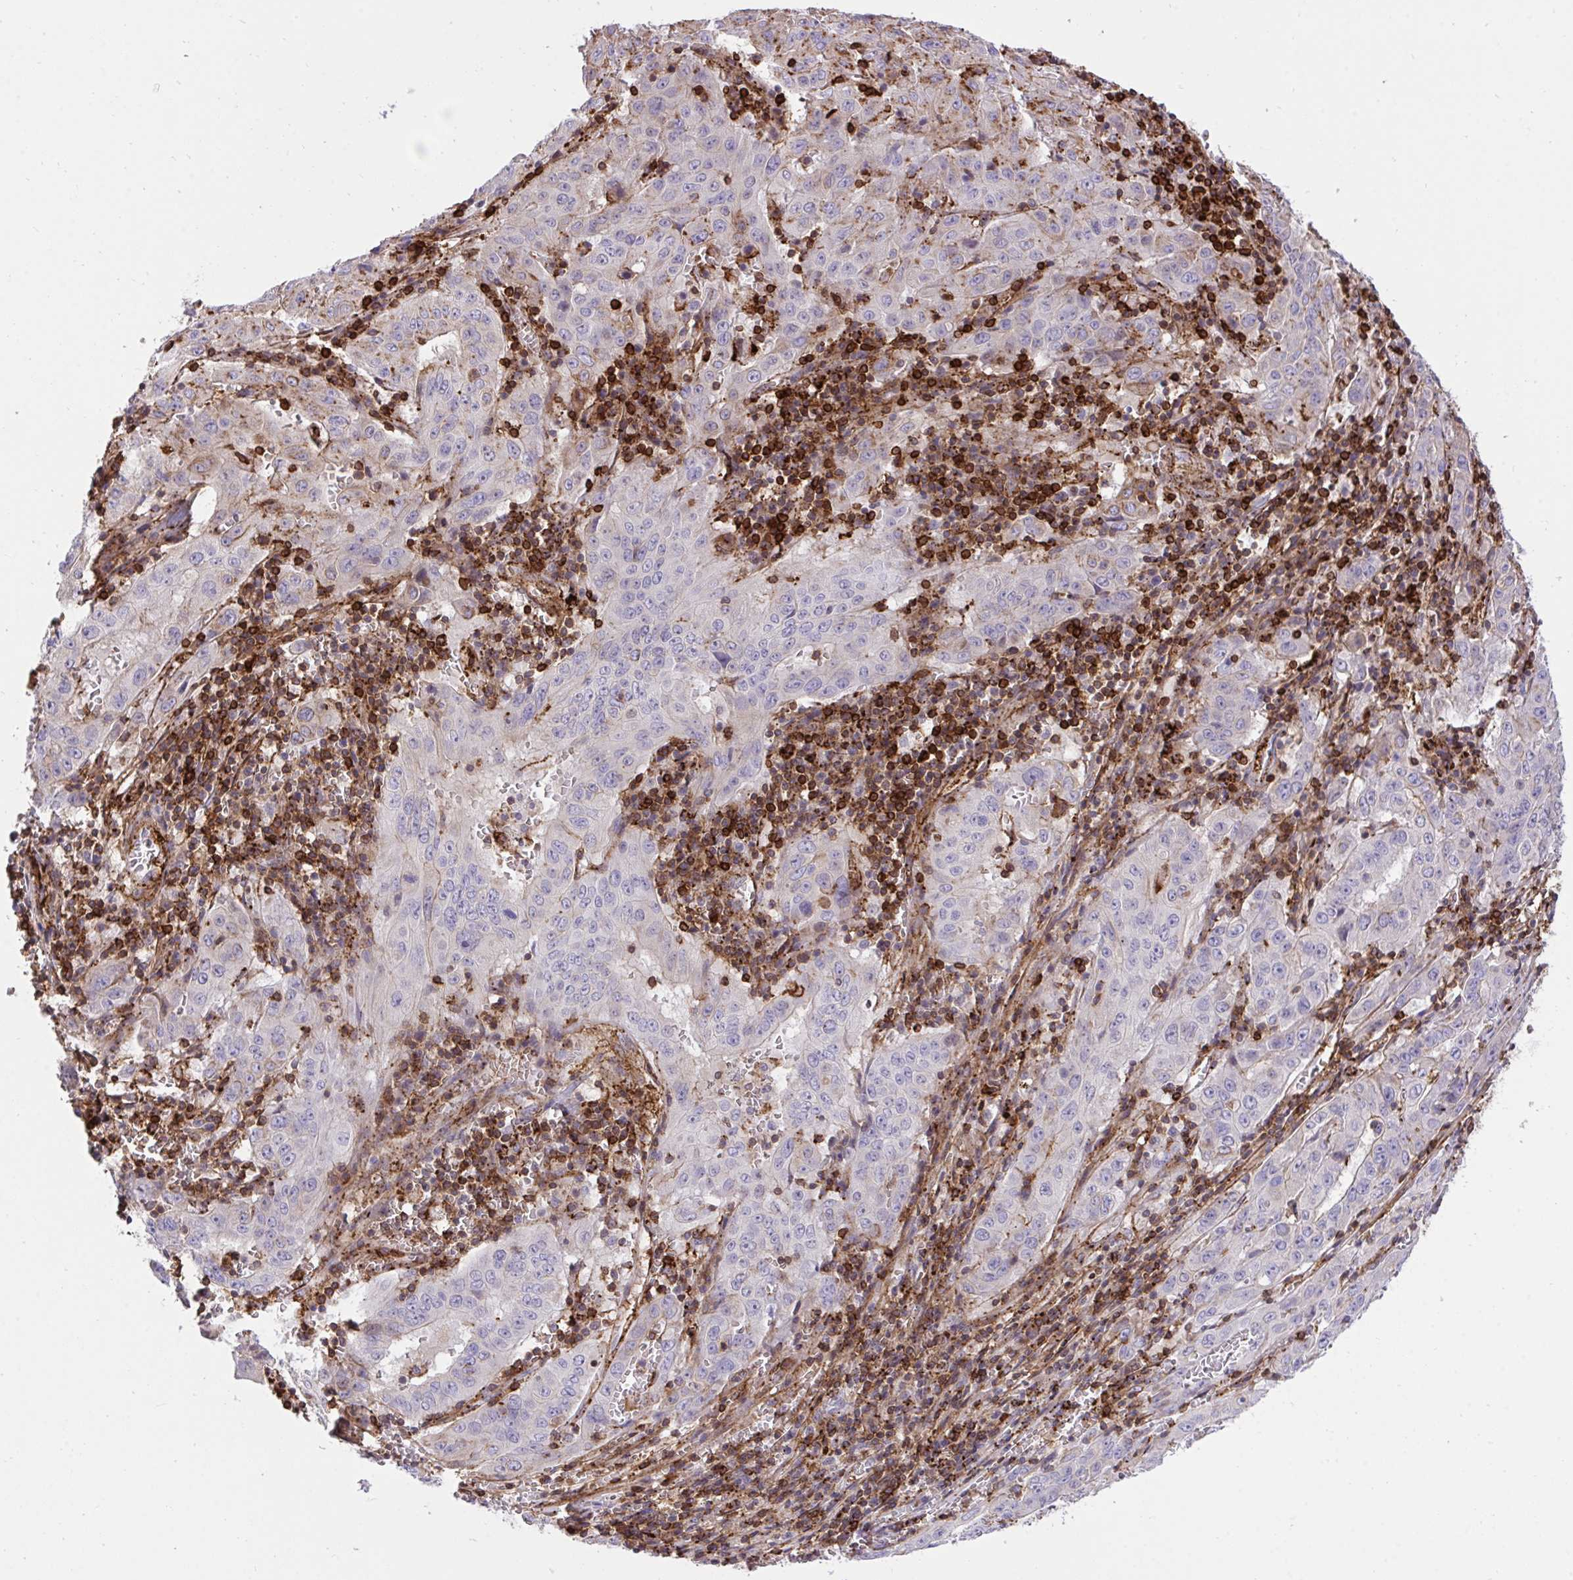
{"staining": {"intensity": "moderate", "quantity": "25%-75%", "location": "cytoplasmic/membranous"}, "tissue": "pancreatic cancer", "cell_type": "Tumor cells", "image_type": "cancer", "snomed": [{"axis": "morphology", "description": "Adenocarcinoma, NOS"}, {"axis": "topography", "description": "Pancreas"}], "caption": "DAB (3,3'-diaminobenzidine) immunohistochemical staining of human adenocarcinoma (pancreatic) reveals moderate cytoplasmic/membranous protein staining in approximately 25%-75% of tumor cells.", "gene": "ERI1", "patient": {"sex": "male", "age": 63}}